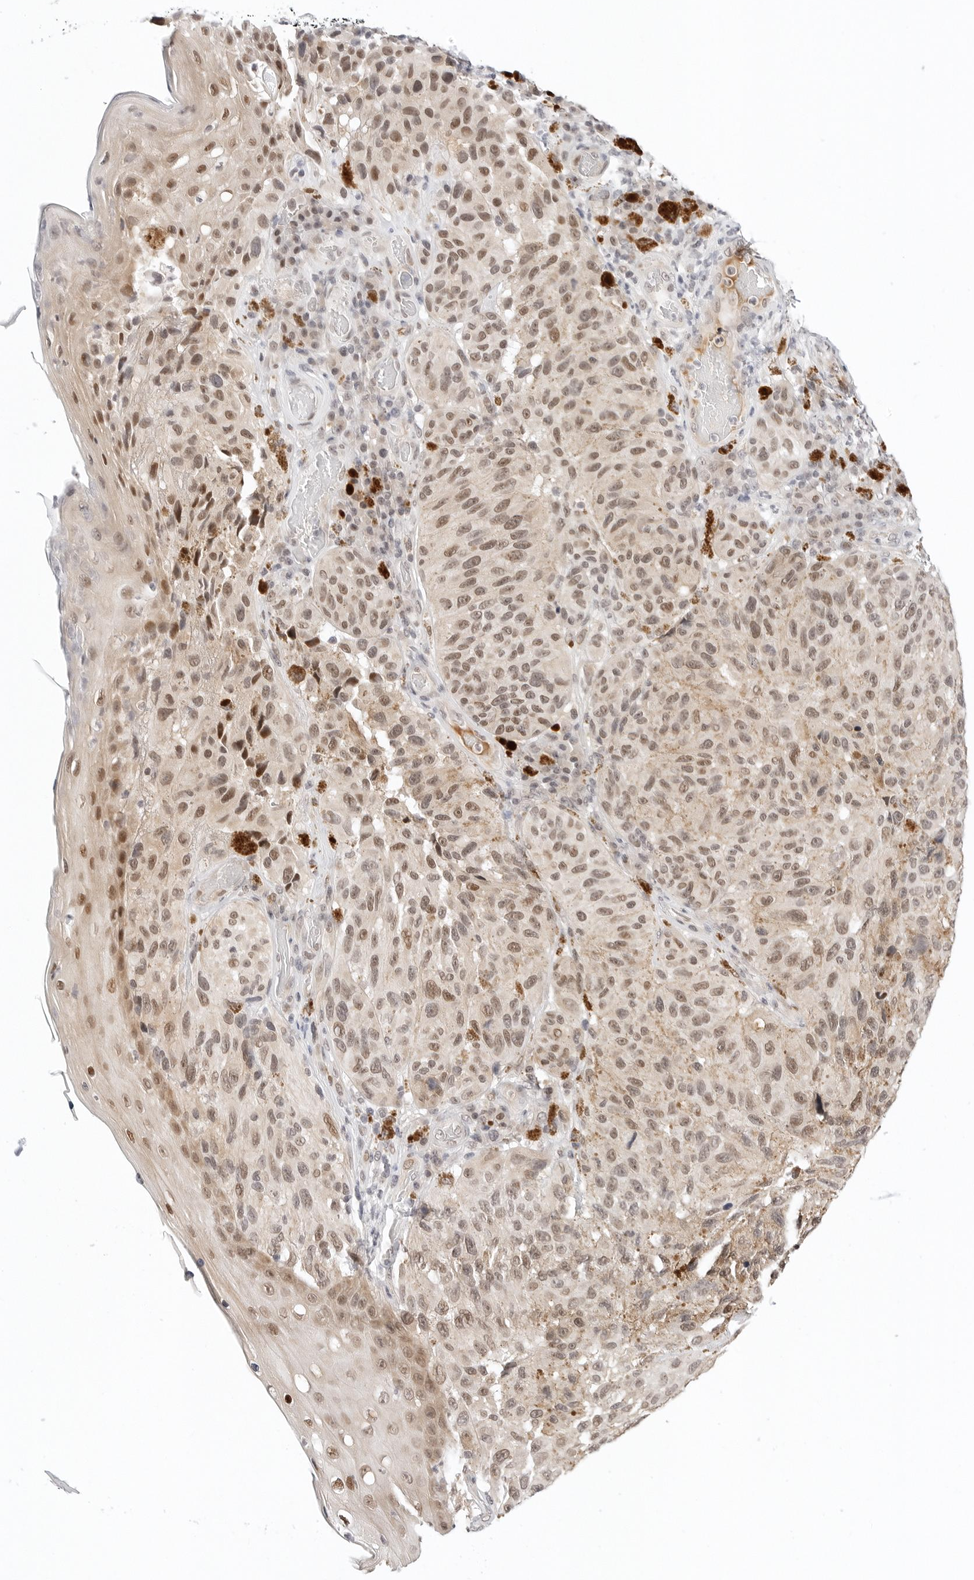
{"staining": {"intensity": "moderate", "quantity": "<25%", "location": "nuclear"}, "tissue": "melanoma", "cell_type": "Tumor cells", "image_type": "cancer", "snomed": [{"axis": "morphology", "description": "Malignant melanoma, NOS"}, {"axis": "topography", "description": "Skin"}], "caption": "Brown immunohistochemical staining in malignant melanoma reveals moderate nuclear positivity in about <25% of tumor cells. (Brightfield microscopy of DAB IHC at high magnification).", "gene": "TSEN2", "patient": {"sex": "female", "age": 73}}